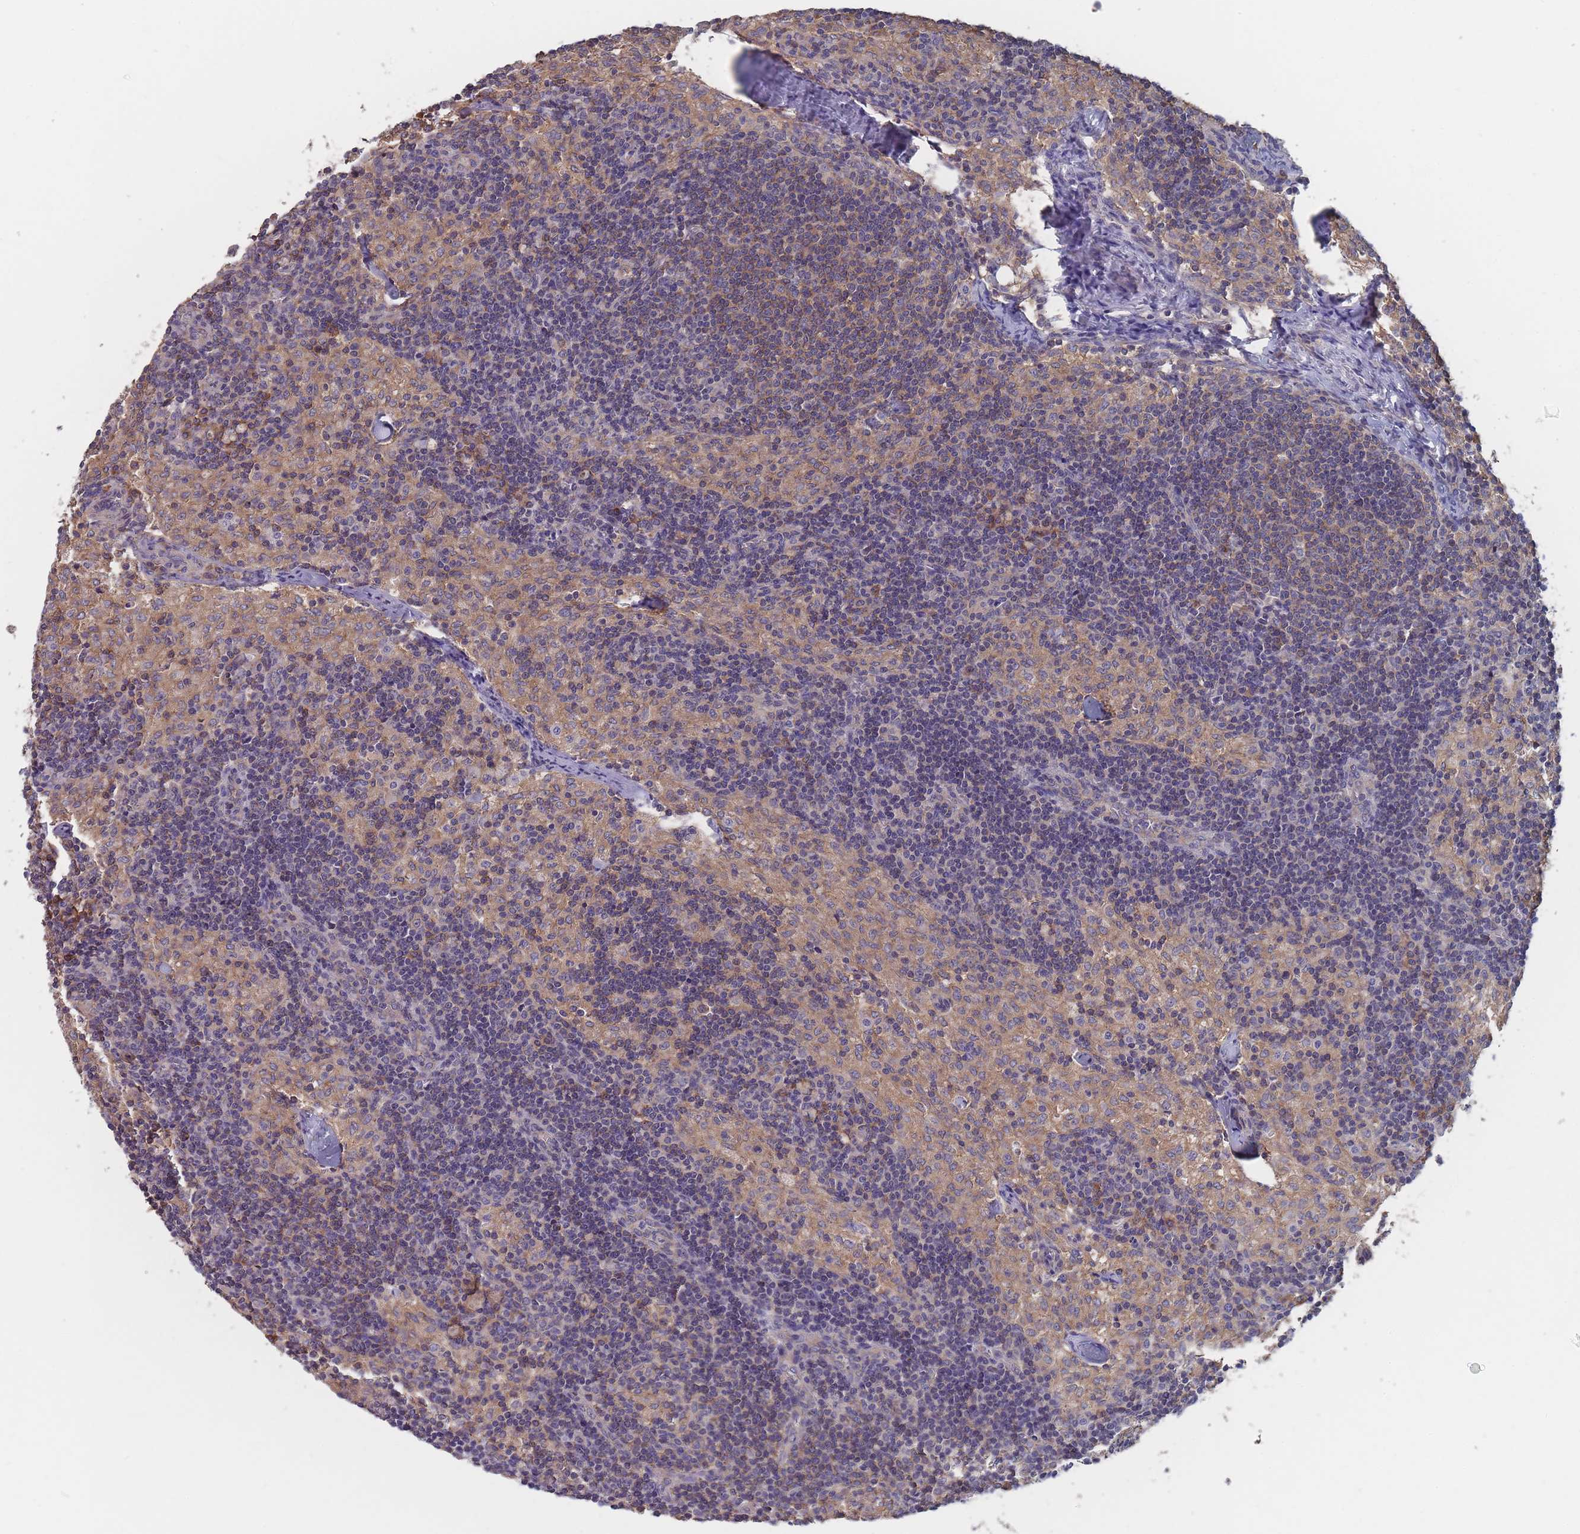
{"staining": {"intensity": "moderate", "quantity": "<25%", "location": "cytoplasmic/membranous"}, "tissue": "lymph node", "cell_type": "Germinal center cells", "image_type": "normal", "snomed": [{"axis": "morphology", "description": "Normal tissue, NOS"}, {"axis": "topography", "description": "Lymph node"}], "caption": "This histopathology image displays immunohistochemistry (IHC) staining of unremarkable human lymph node, with low moderate cytoplasmic/membranous expression in approximately <25% of germinal center cells.", "gene": "EFCC1", "patient": {"sex": "female", "age": 42}}